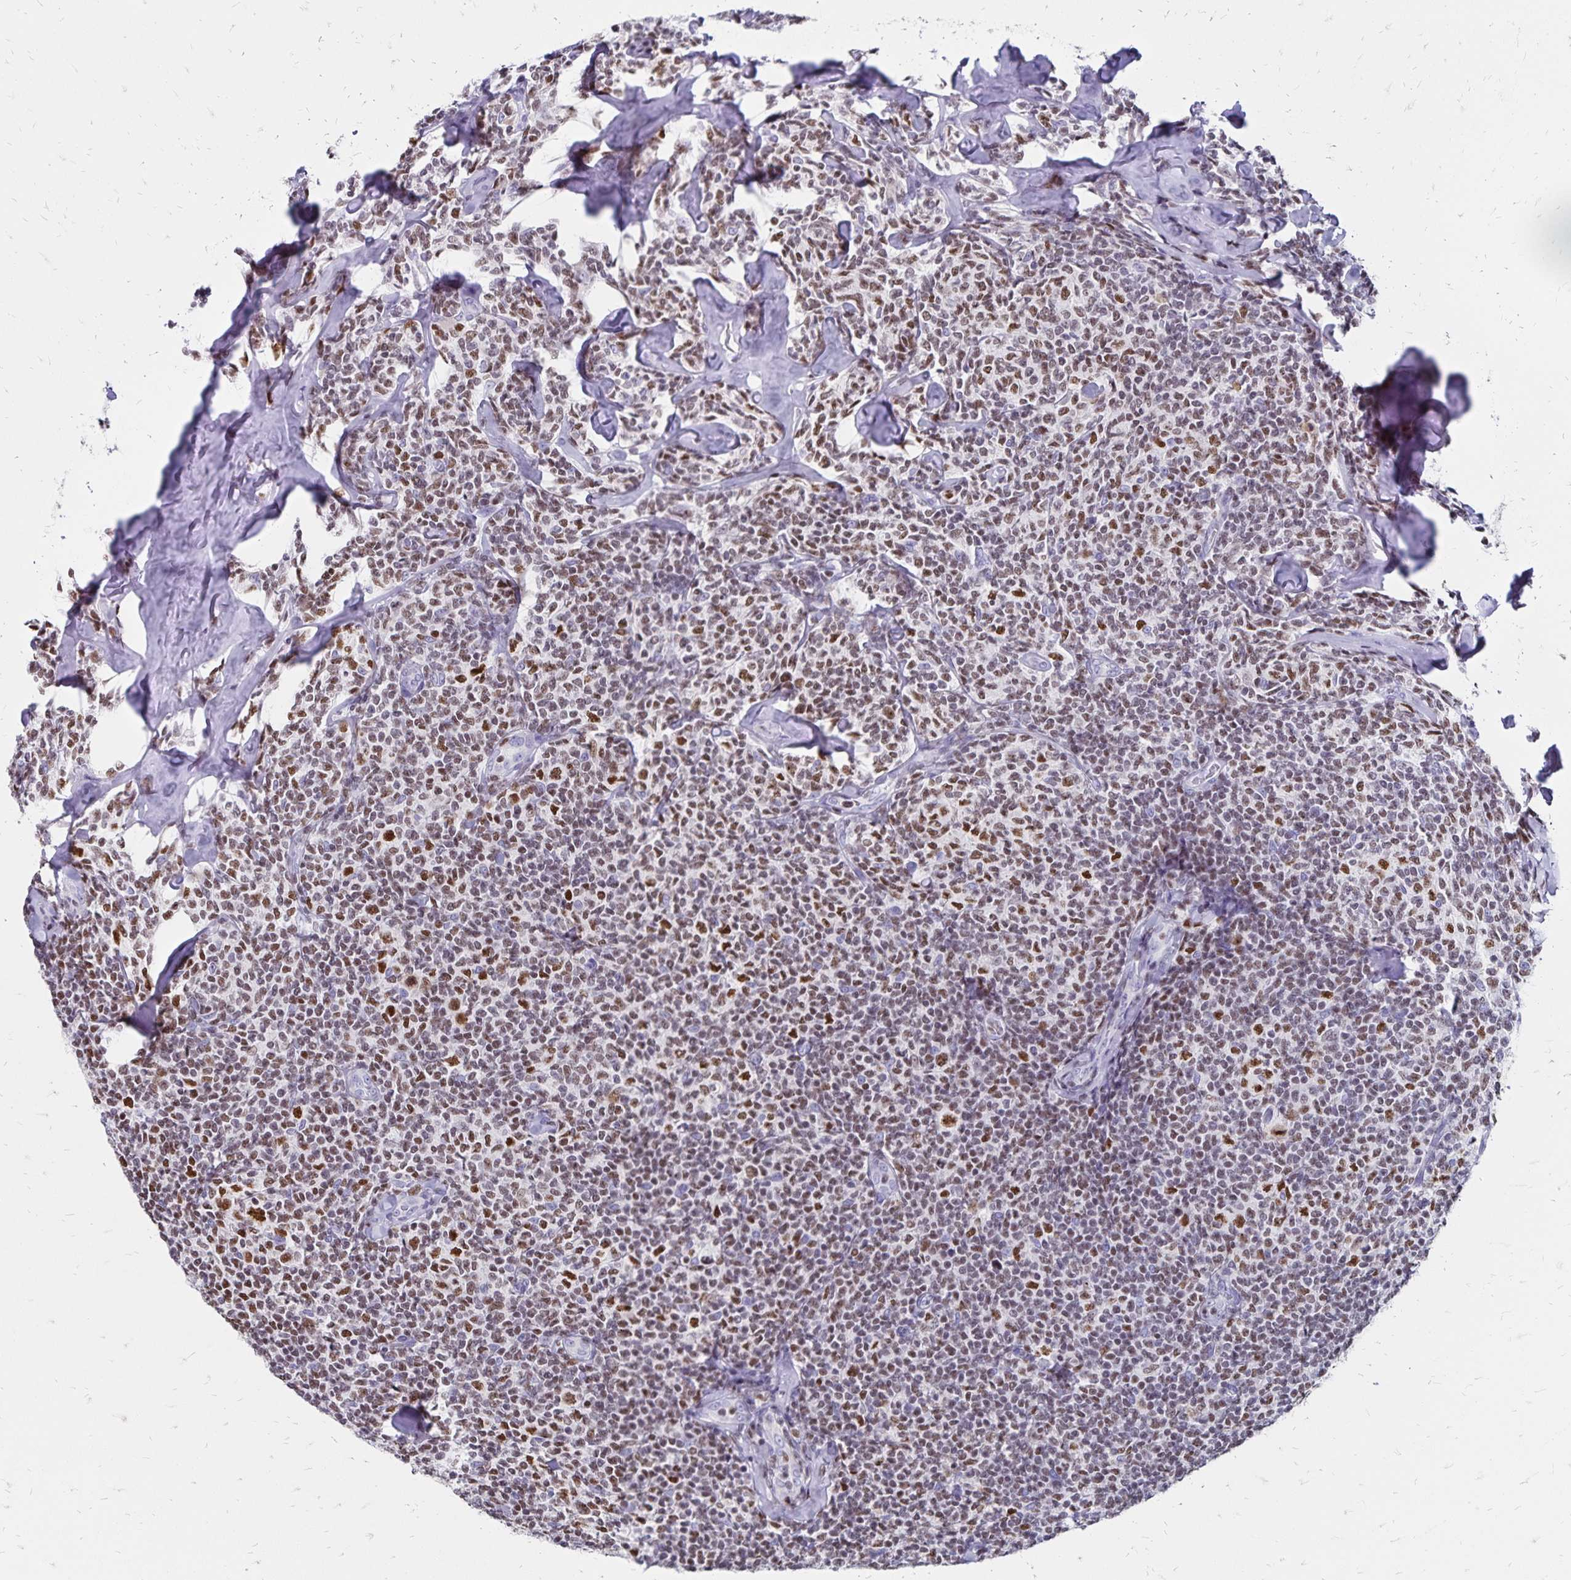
{"staining": {"intensity": "moderate", "quantity": "25%-75%", "location": "nuclear"}, "tissue": "lymphoma", "cell_type": "Tumor cells", "image_type": "cancer", "snomed": [{"axis": "morphology", "description": "Malignant lymphoma, non-Hodgkin's type, Low grade"}, {"axis": "topography", "description": "Lymph node"}], "caption": "An immunohistochemistry histopathology image of neoplastic tissue is shown. Protein staining in brown labels moderate nuclear positivity in malignant lymphoma, non-Hodgkin's type (low-grade) within tumor cells.", "gene": "IKZF1", "patient": {"sex": "female", "age": 56}}